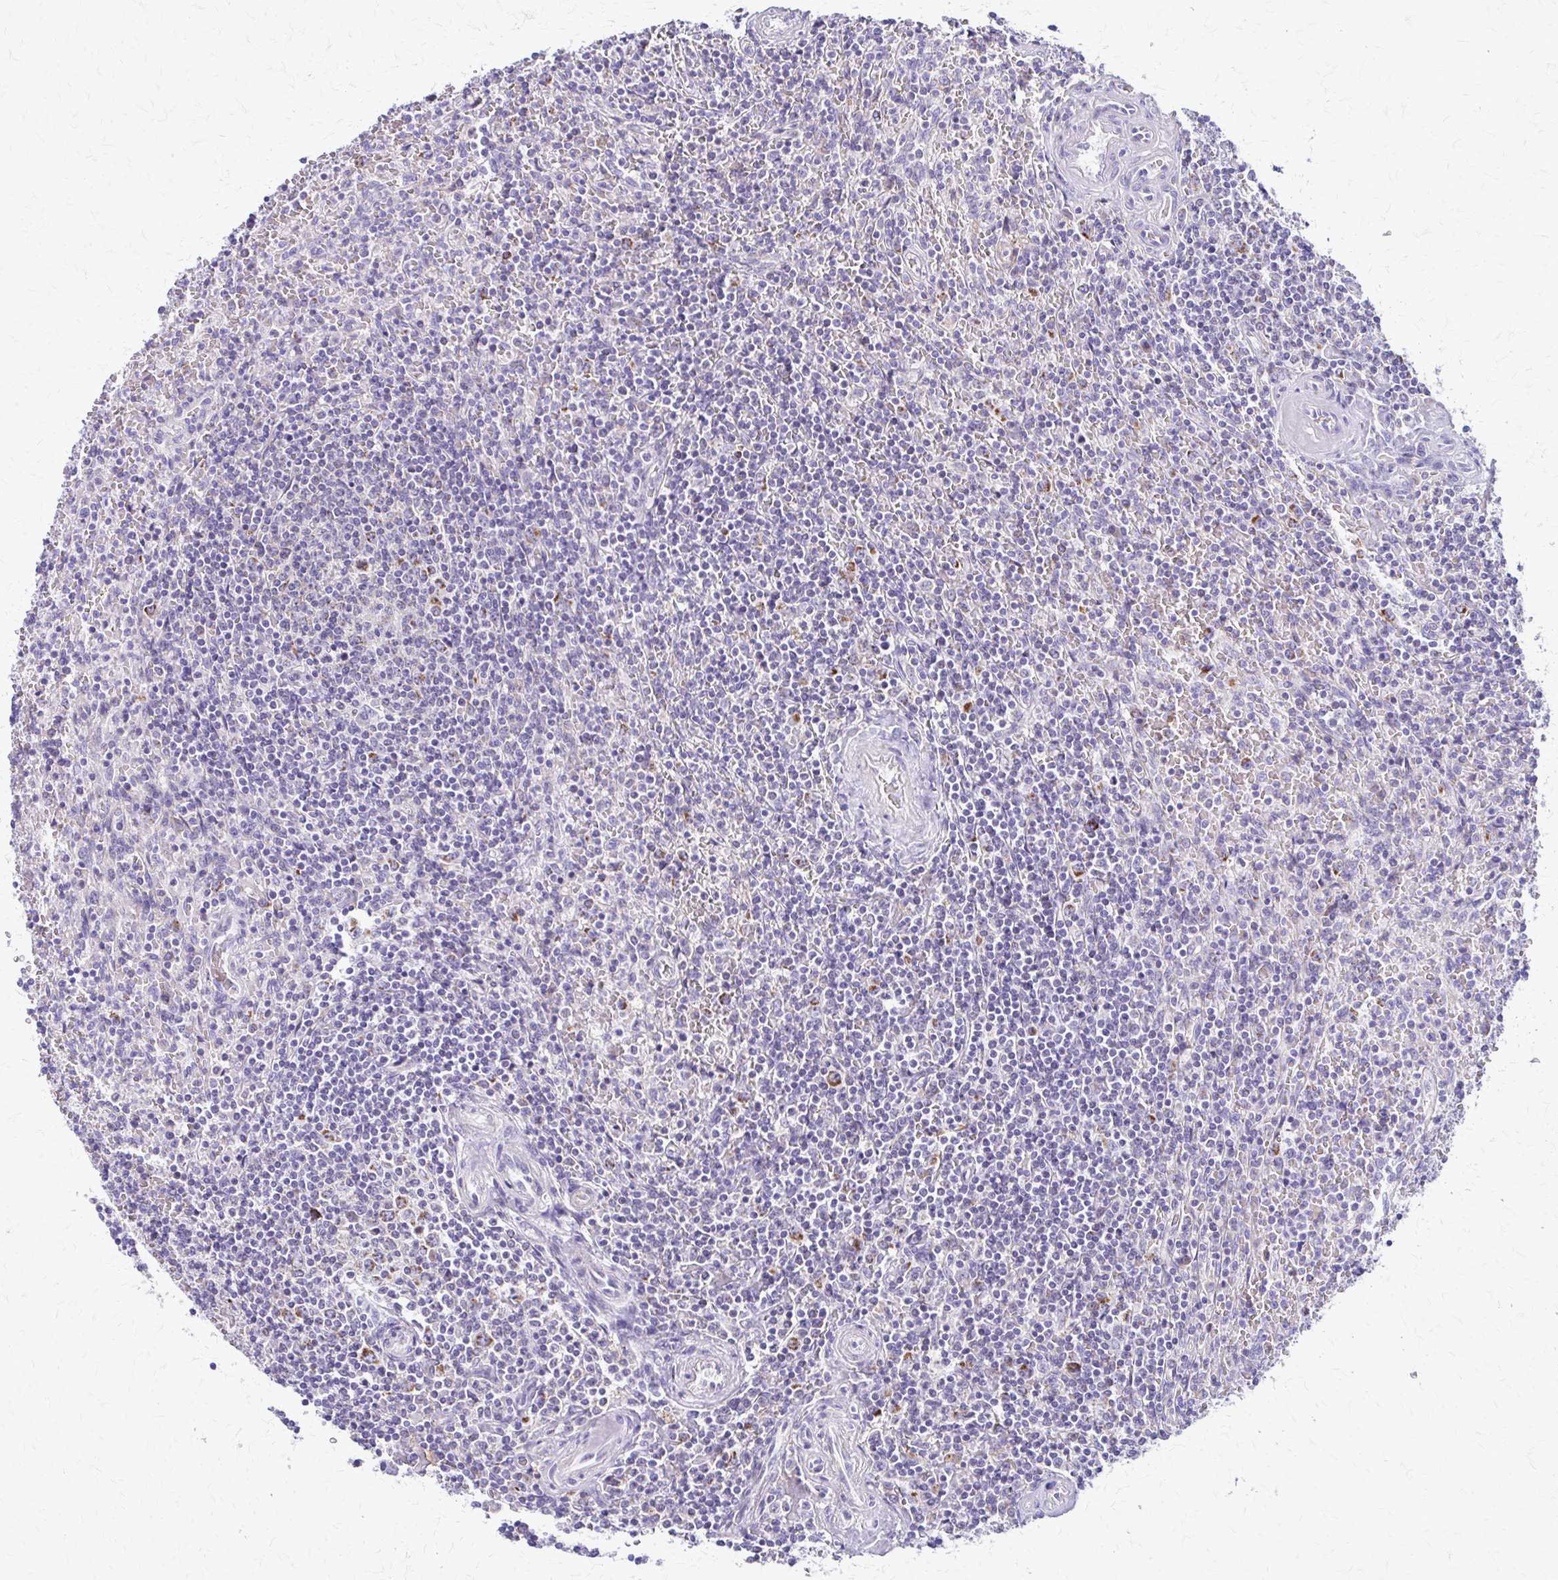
{"staining": {"intensity": "negative", "quantity": "none", "location": "none"}, "tissue": "lymphoma", "cell_type": "Tumor cells", "image_type": "cancer", "snomed": [{"axis": "morphology", "description": "Malignant lymphoma, non-Hodgkin's type, Low grade"}, {"axis": "topography", "description": "Spleen"}], "caption": "Immunohistochemical staining of malignant lymphoma, non-Hodgkin's type (low-grade) demonstrates no significant expression in tumor cells.", "gene": "SAMD13", "patient": {"sex": "female", "age": 64}}